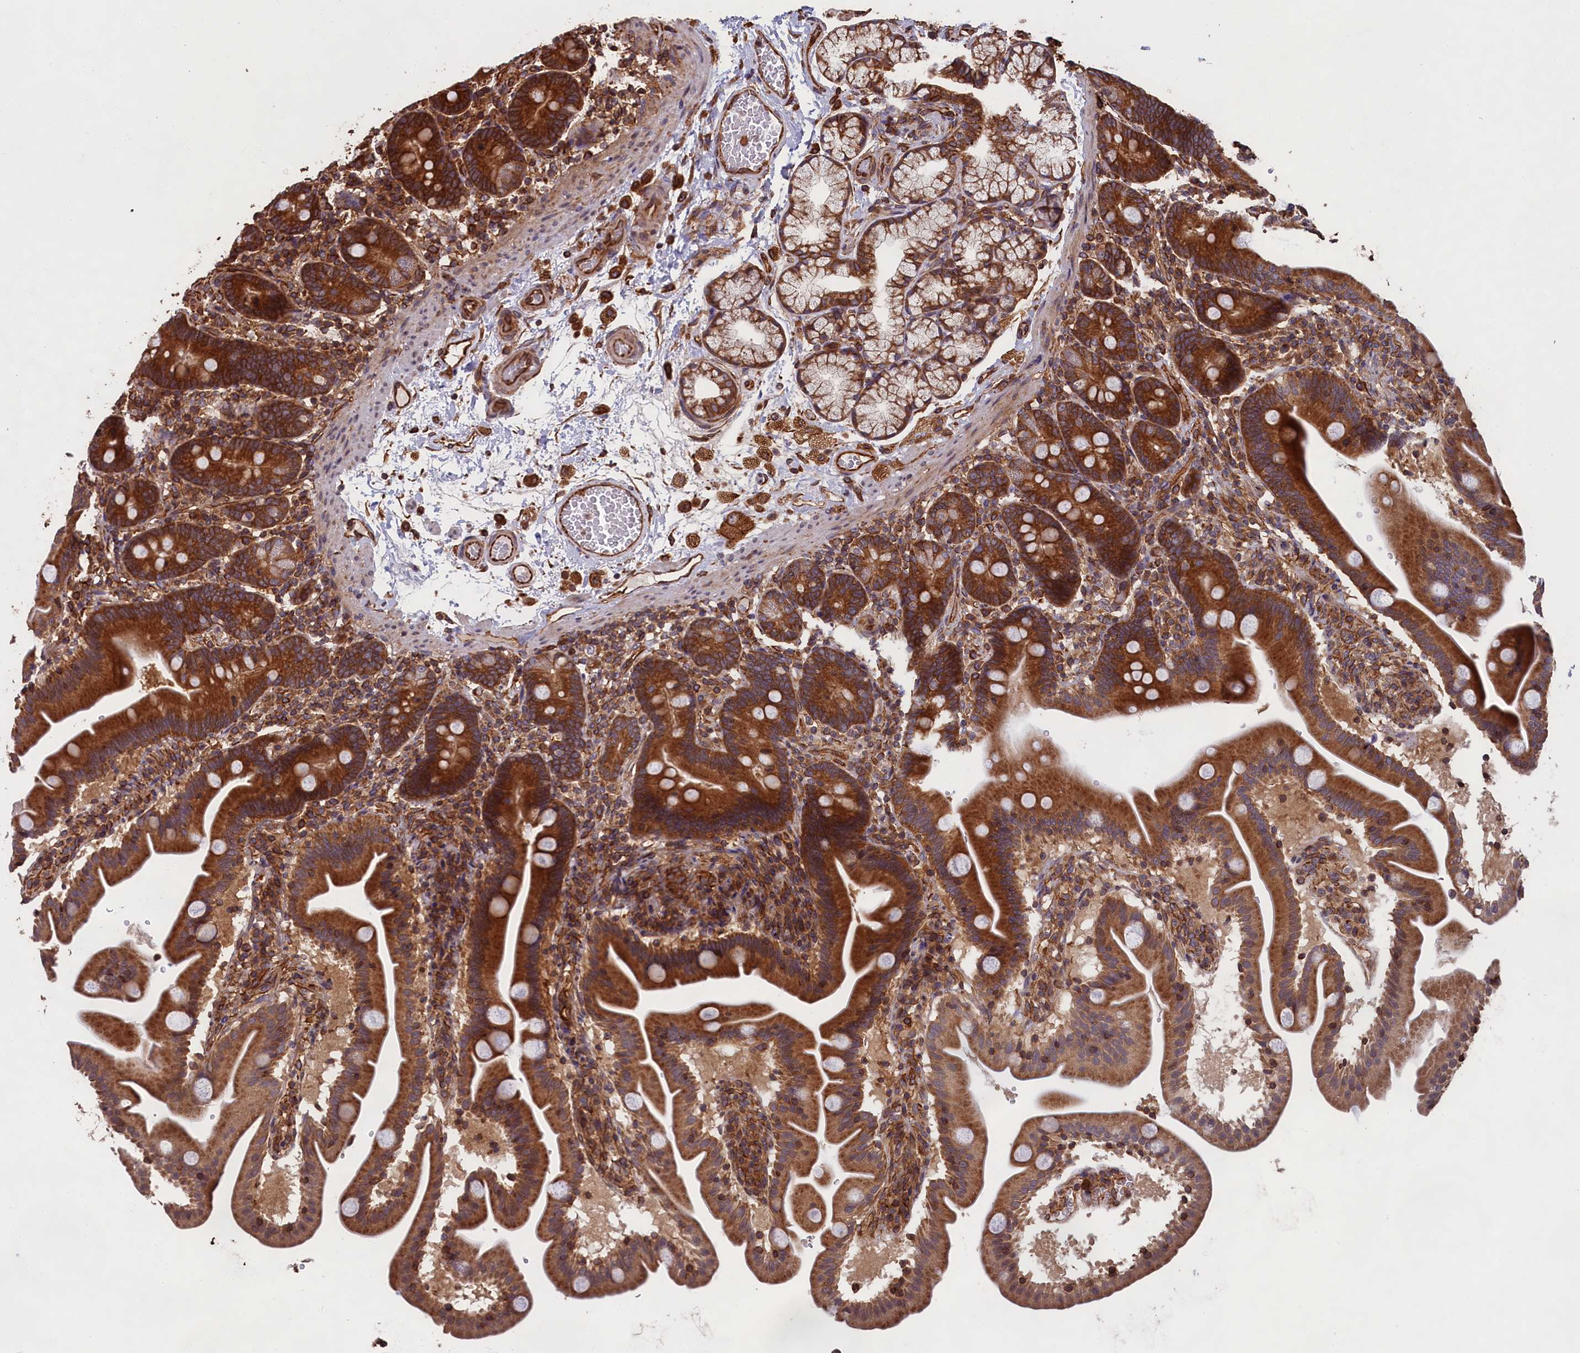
{"staining": {"intensity": "strong", "quantity": ">75%", "location": "cytoplasmic/membranous"}, "tissue": "duodenum", "cell_type": "Glandular cells", "image_type": "normal", "snomed": [{"axis": "morphology", "description": "Normal tissue, NOS"}, {"axis": "topography", "description": "Duodenum"}], "caption": "Immunohistochemistry (IHC) staining of normal duodenum, which demonstrates high levels of strong cytoplasmic/membranous staining in about >75% of glandular cells indicating strong cytoplasmic/membranous protein staining. The staining was performed using DAB (3,3'-diaminobenzidine) (brown) for protein detection and nuclei were counterstained in hematoxylin (blue).", "gene": "CCDC124", "patient": {"sex": "male", "age": 54}}